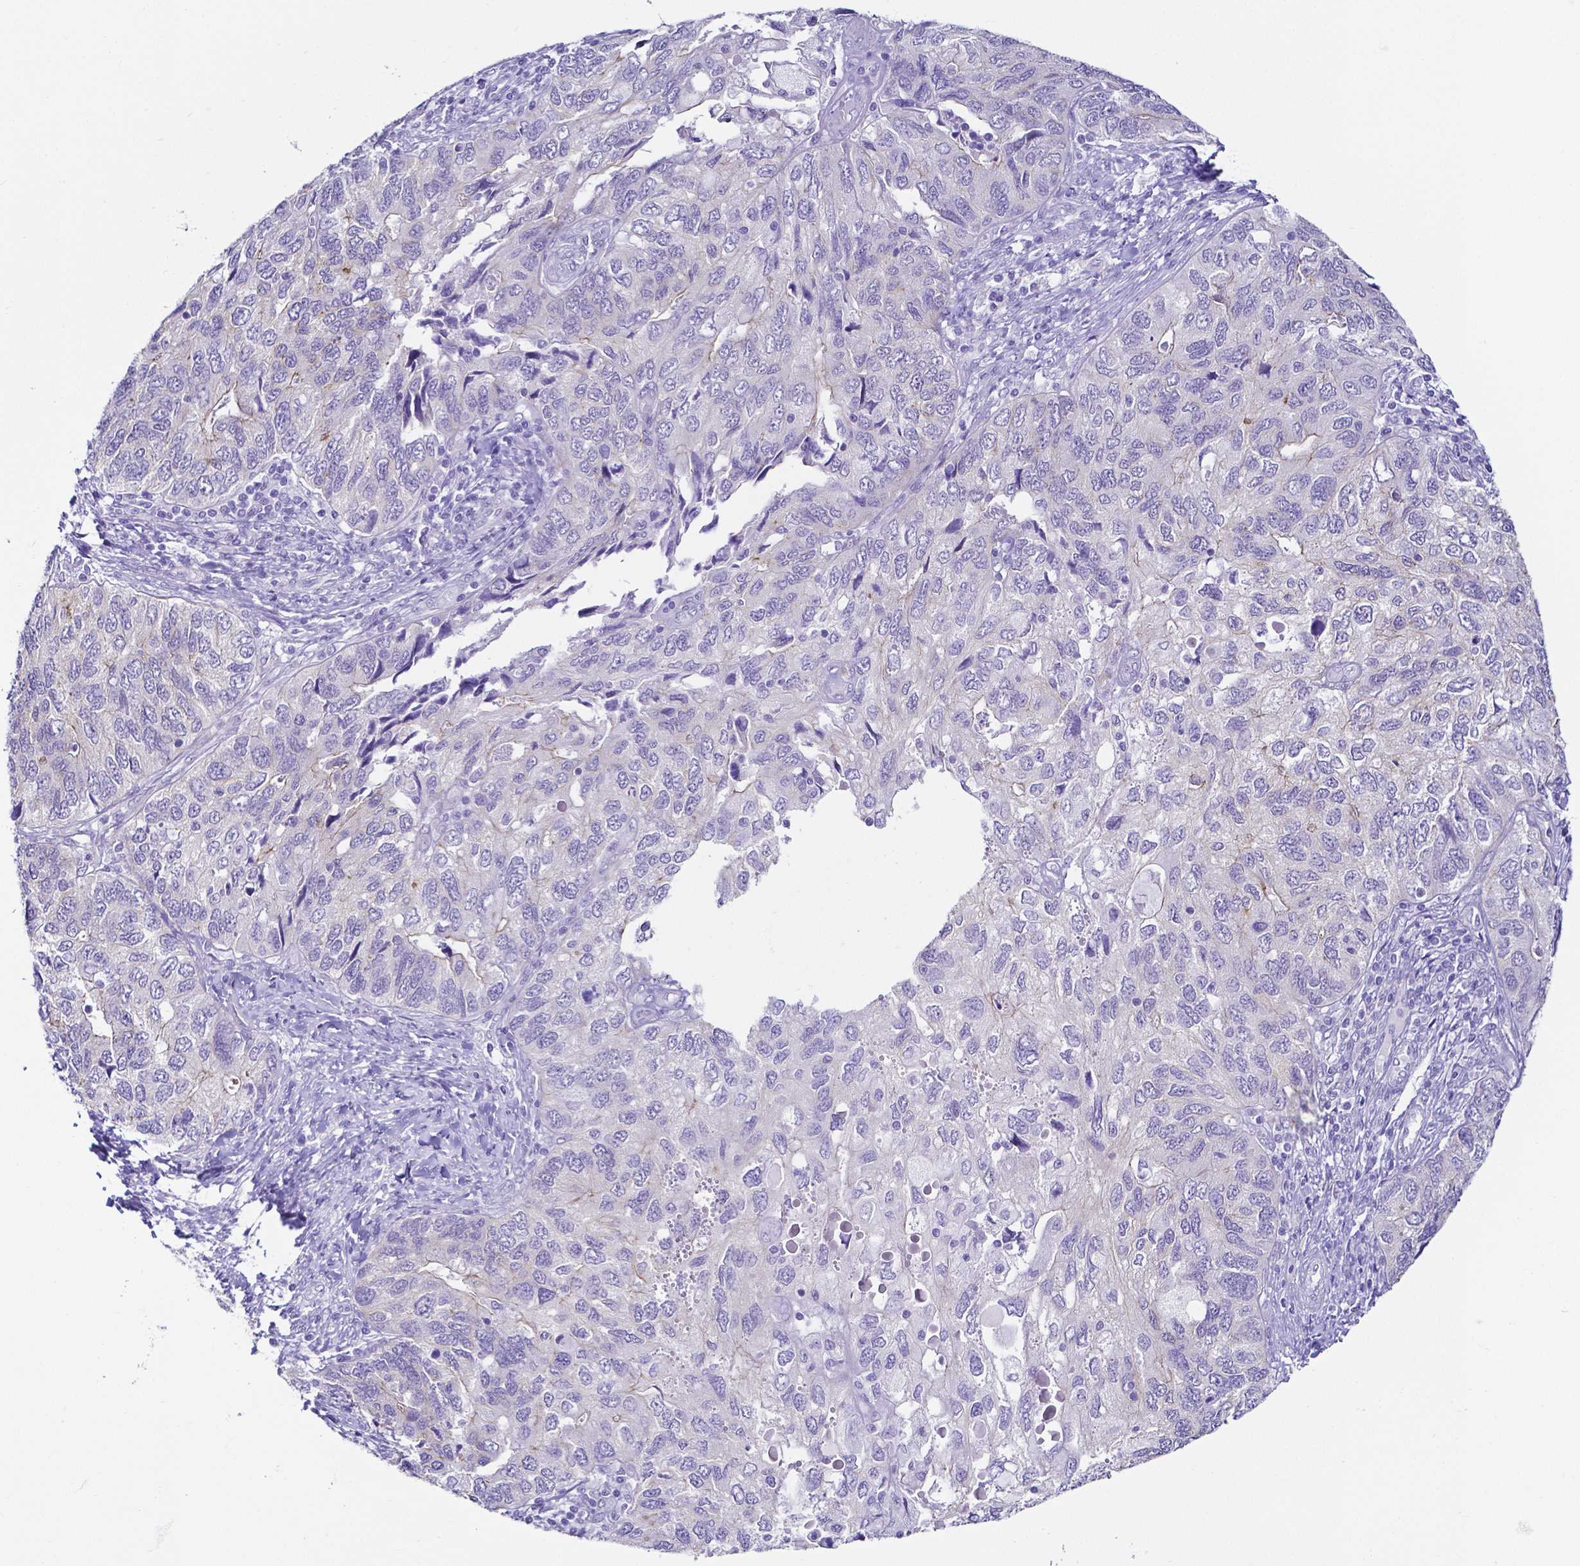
{"staining": {"intensity": "negative", "quantity": "none", "location": "none"}, "tissue": "endometrial cancer", "cell_type": "Tumor cells", "image_type": "cancer", "snomed": [{"axis": "morphology", "description": "Carcinoma, NOS"}, {"axis": "topography", "description": "Uterus"}], "caption": "The photomicrograph reveals no significant expression in tumor cells of endometrial carcinoma.", "gene": "FAM83G", "patient": {"sex": "female", "age": 76}}